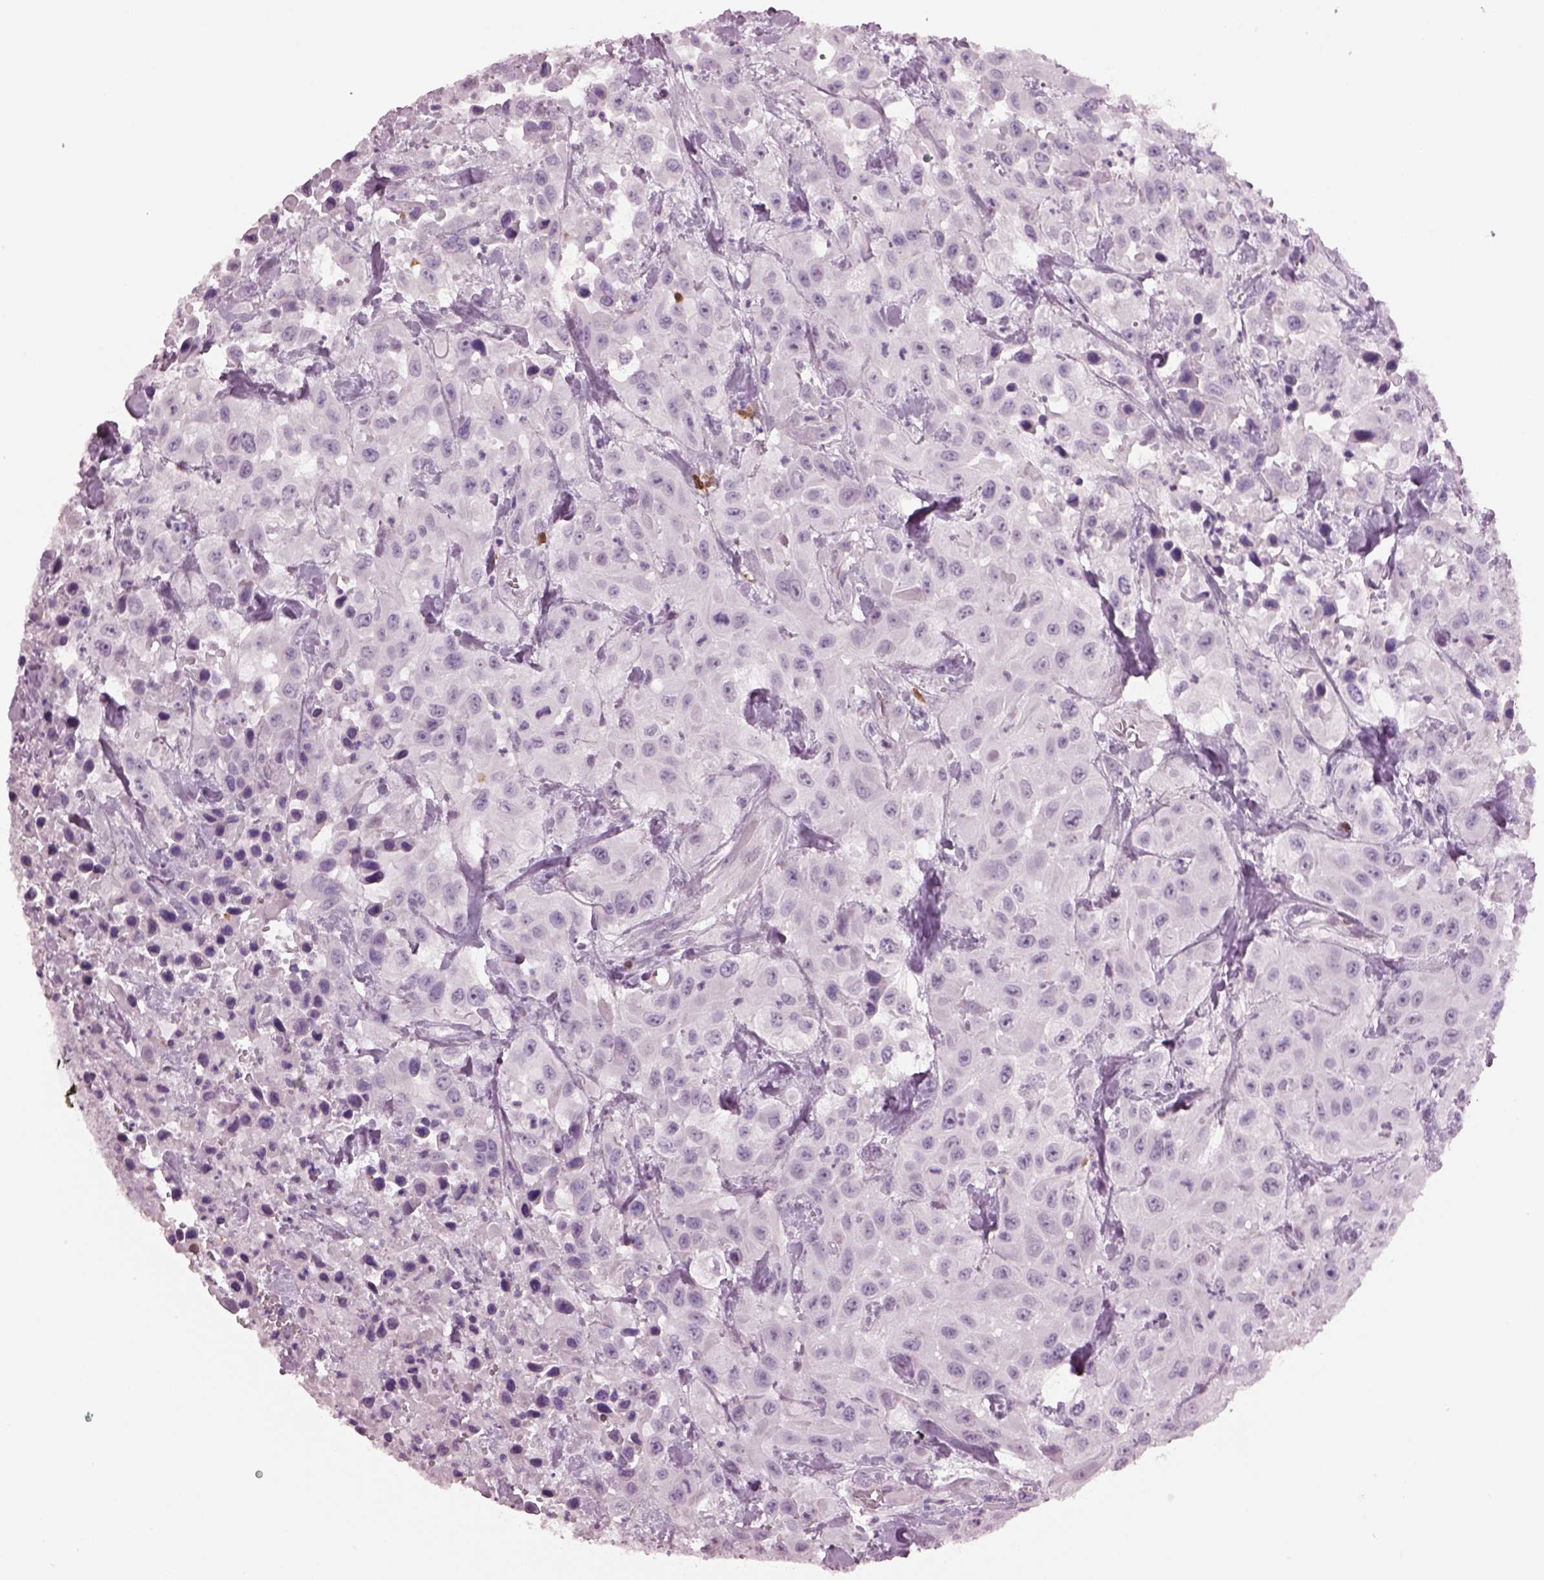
{"staining": {"intensity": "negative", "quantity": "none", "location": "none"}, "tissue": "urothelial cancer", "cell_type": "Tumor cells", "image_type": "cancer", "snomed": [{"axis": "morphology", "description": "Urothelial carcinoma, High grade"}, {"axis": "topography", "description": "Urinary bladder"}], "caption": "Urothelial cancer stained for a protein using immunohistochemistry shows no positivity tumor cells.", "gene": "ACOD1", "patient": {"sex": "male", "age": 79}}